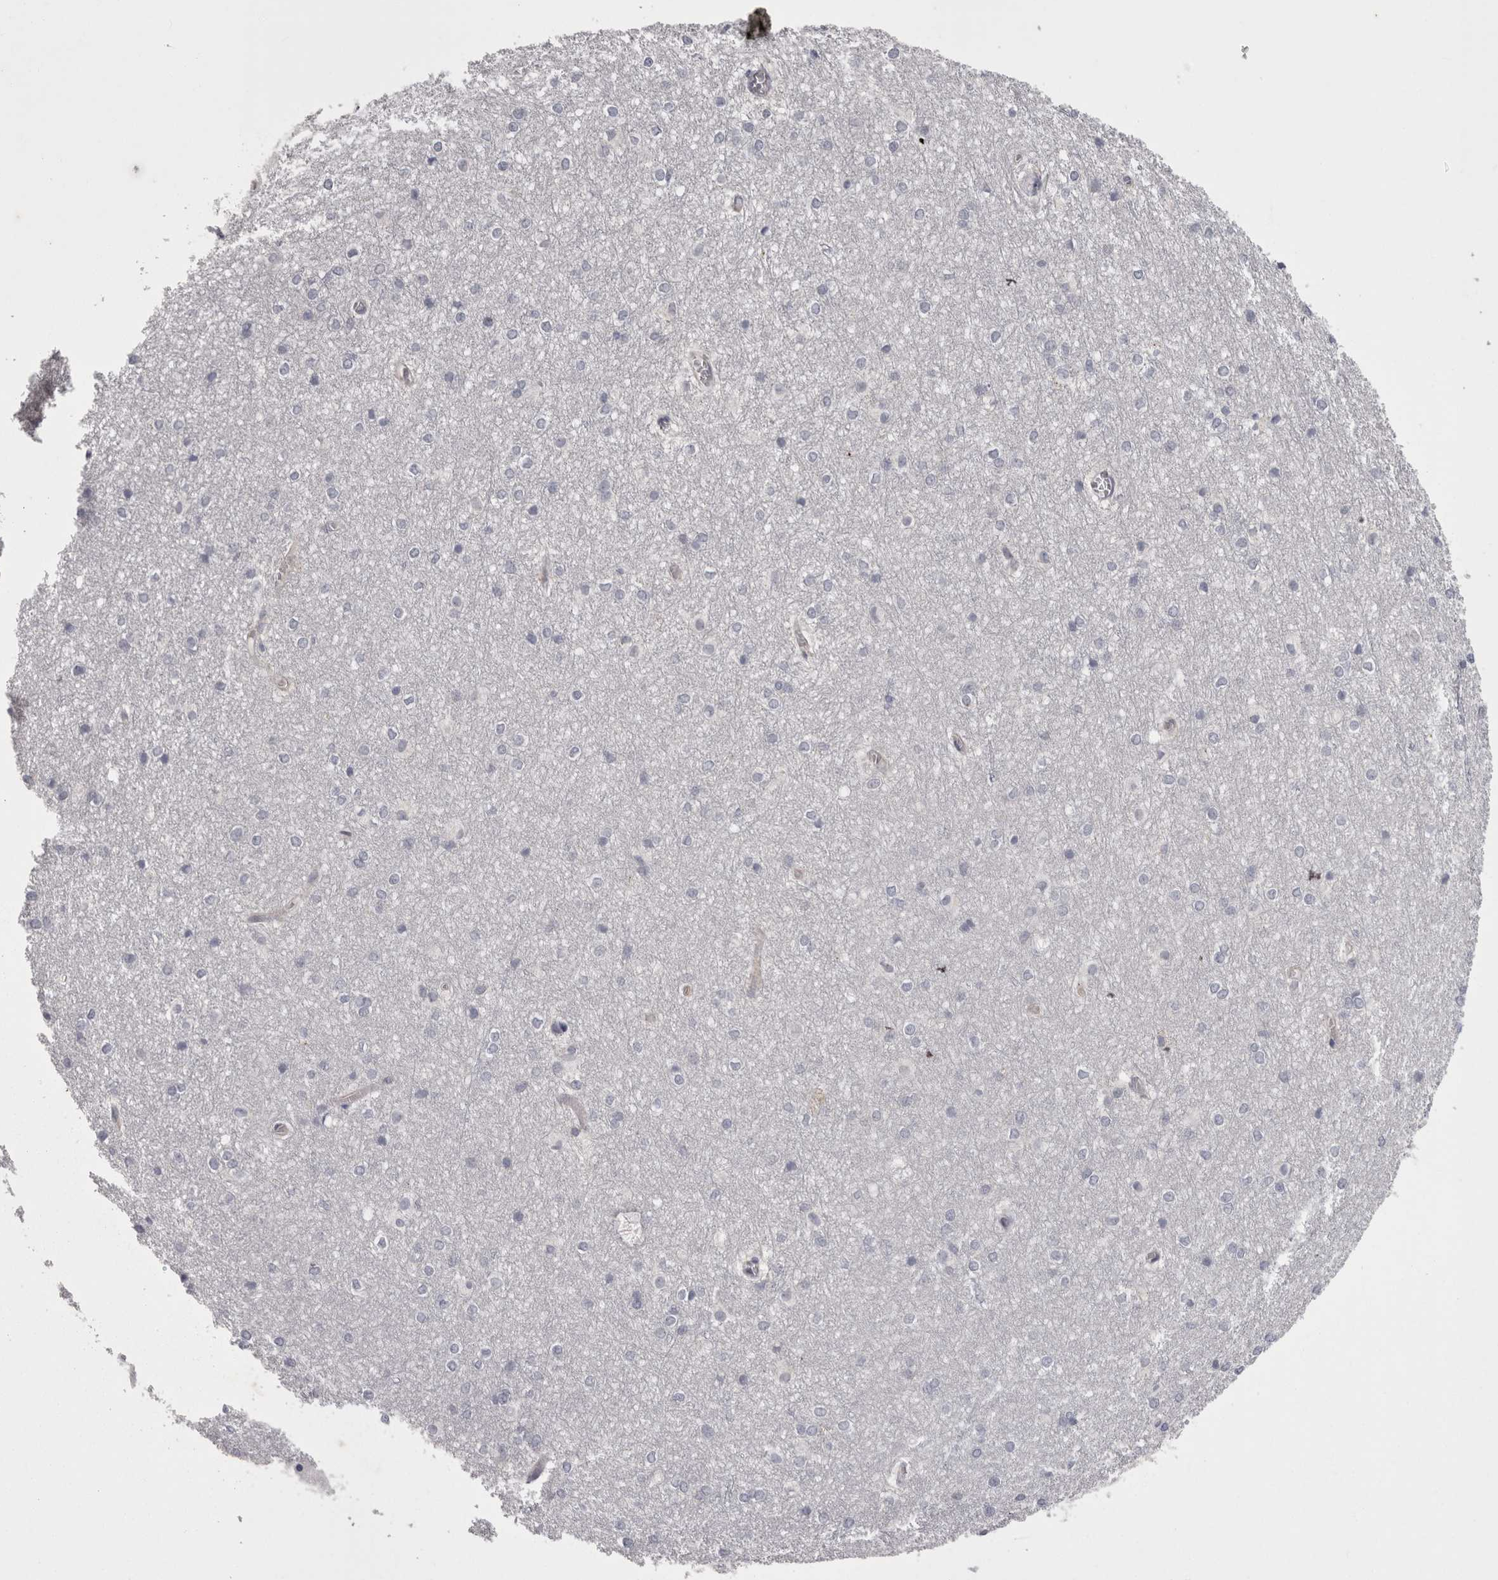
{"staining": {"intensity": "negative", "quantity": "none", "location": "none"}, "tissue": "caudate", "cell_type": "Glial cells", "image_type": "normal", "snomed": [{"axis": "morphology", "description": "Normal tissue, NOS"}, {"axis": "topography", "description": "Lateral ventricle wall"}], "caption": "Histopathology image shows no significant protein expression in glial cells of unremarkable caudate.", "gene": "LYZL6", "patient": {"sex": "female", "age": 19}}